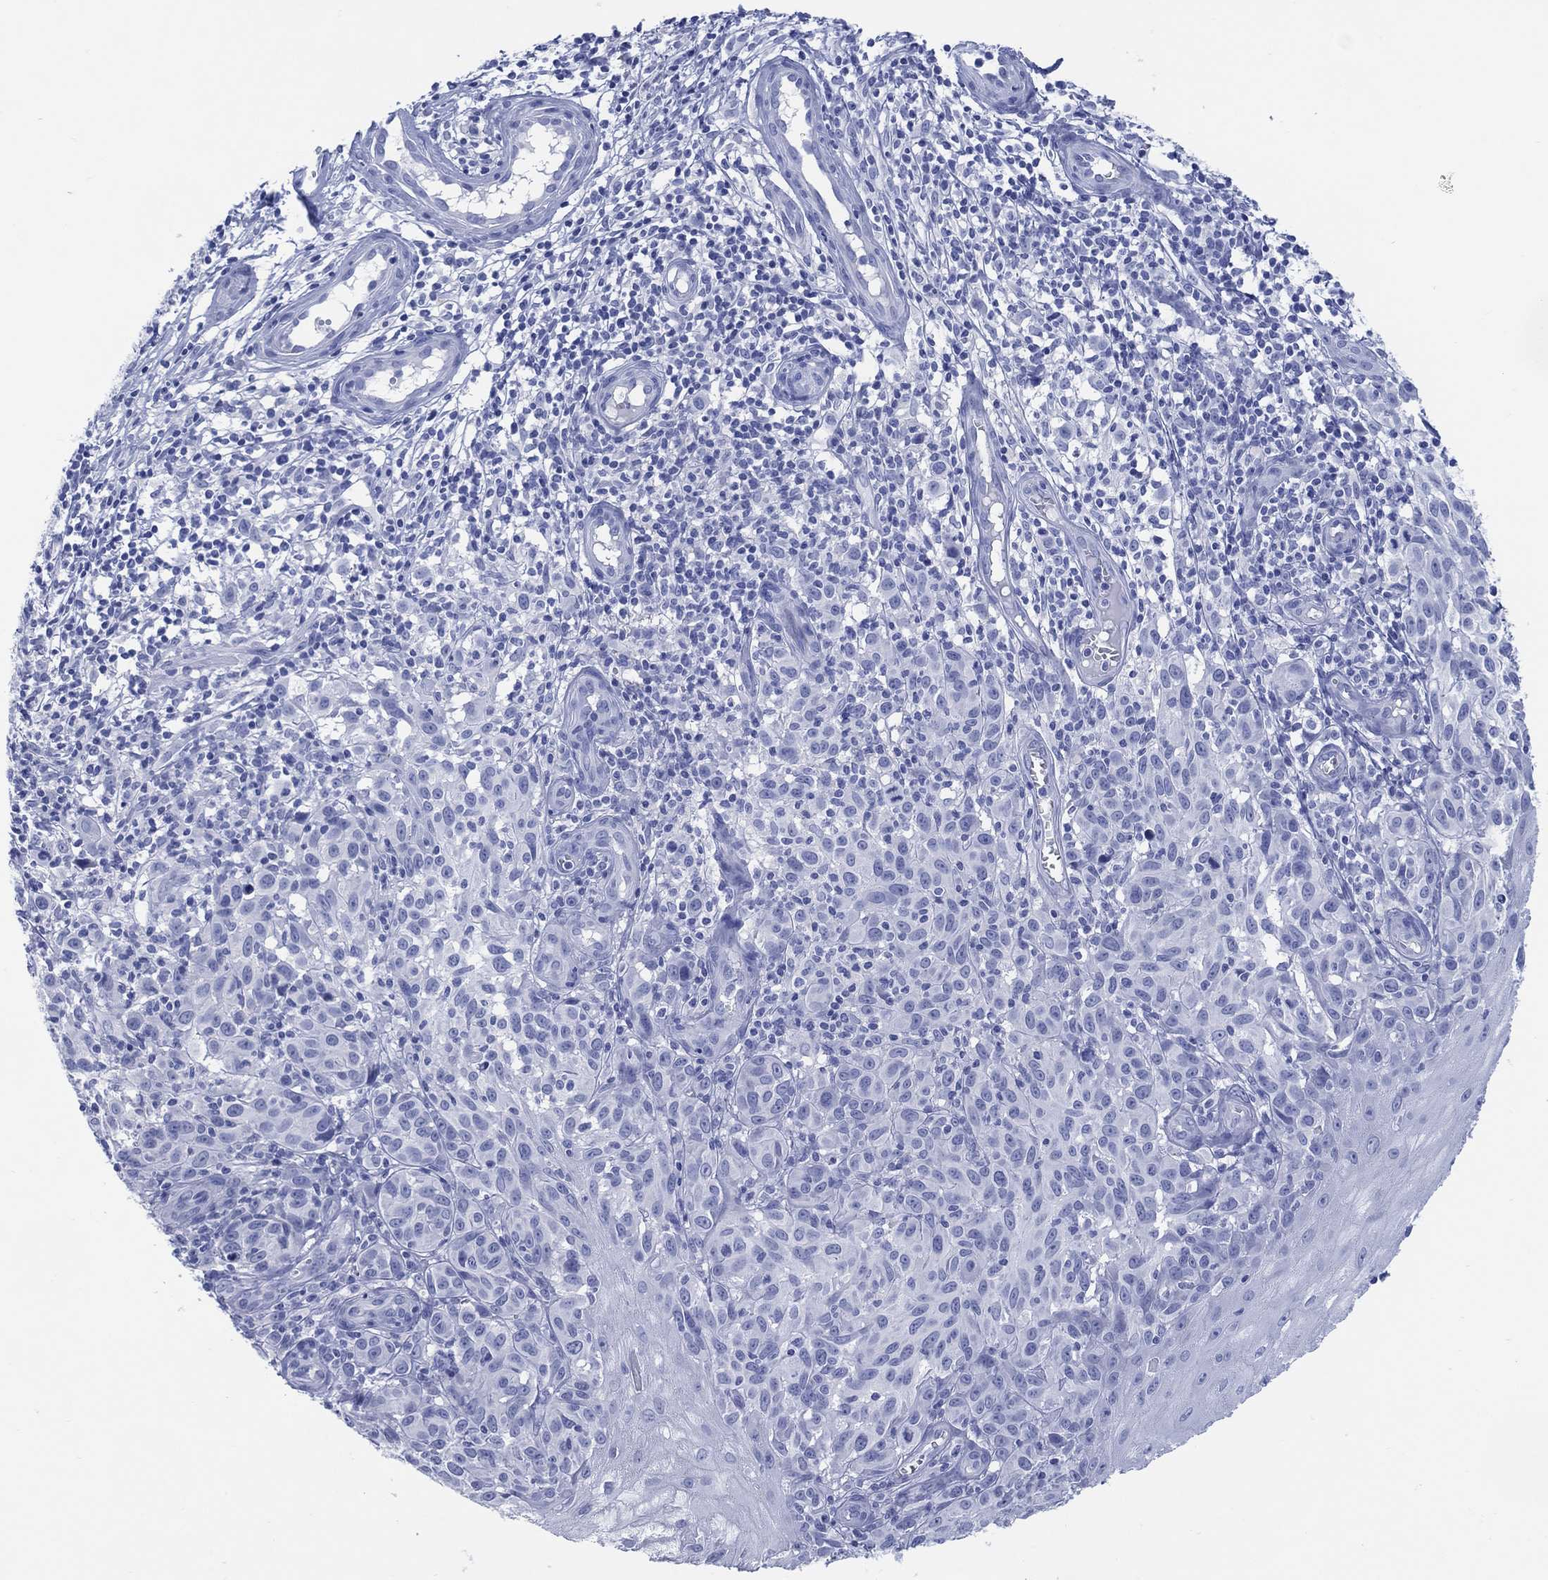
{"staining": {"intensity": "negative", "quantity": "none", "location": "none"}, "tissue": "melanoma", "cell_type": "Tumor cells", "image_type": "cancer", "snomed": [{"axis": "morphology", "description": "Malignant melanoma, NOS"}, {"axis": "topography", "description": "Skin"}], "caption": "This histopathology image is of melanoma stained with immunohistochemistry (IHC) to label a protein in brown with the nuclei are counter-stained blue. There is no staining in tumor cells. (DAB immunohistochemistry (IHC) visualized using brightfield microscopy, high magnification).", "gene": "LRRD1", "patient": {"sex": "female", "age": 53}}